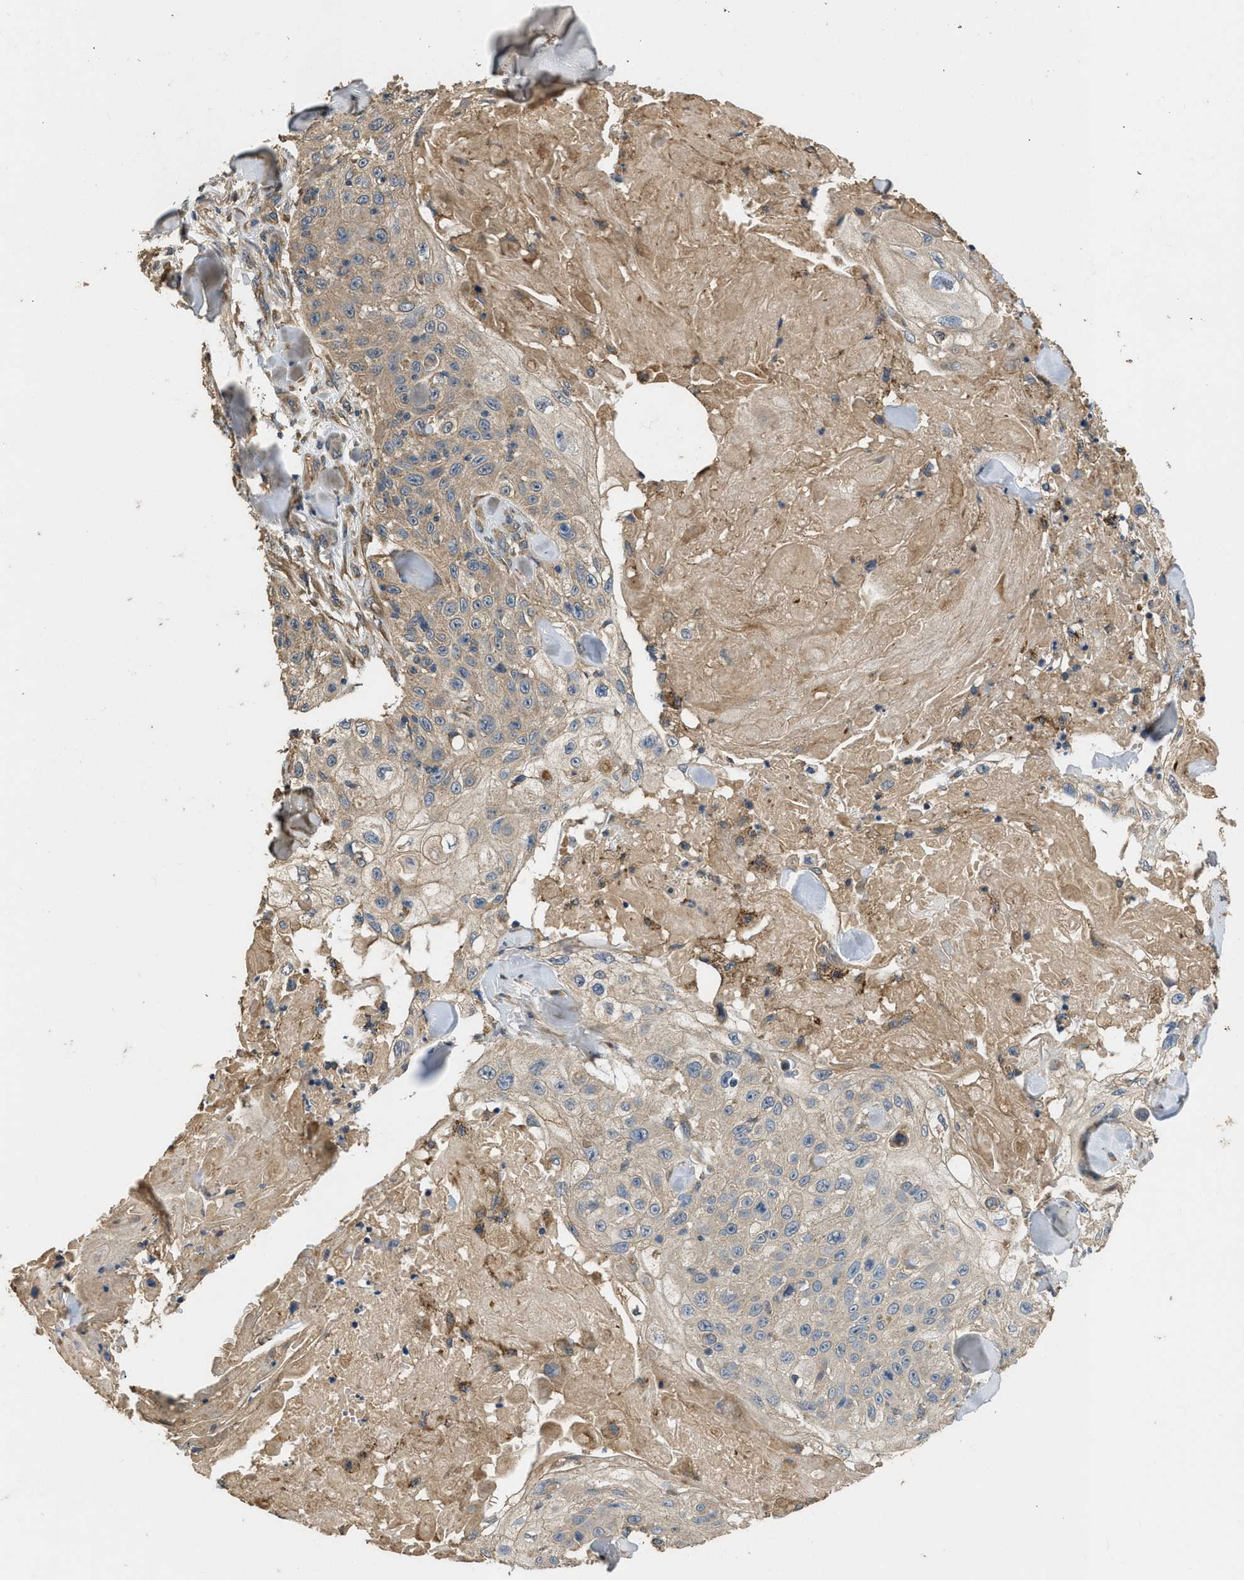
{"staining": {"intensity": "weak", "quantity": "25%-75%", "location": "cytoplasmic/membranous"}, "tissue": "skin cancer", "cell_type": "Tumor cells", "image_type": "cancer", "snomed": [{"axis": "morphology", "description": "Squamous cell carcinoma, NOS"}, {"axis": "topography", "description": "Skin"}], "caption": "Skin cancer stained for a protein exhibits weak cytoplasmic/membranous positivity in tumor cells.", "gene": "THBS2", "patient": {"sex": "male", "age": 86}}